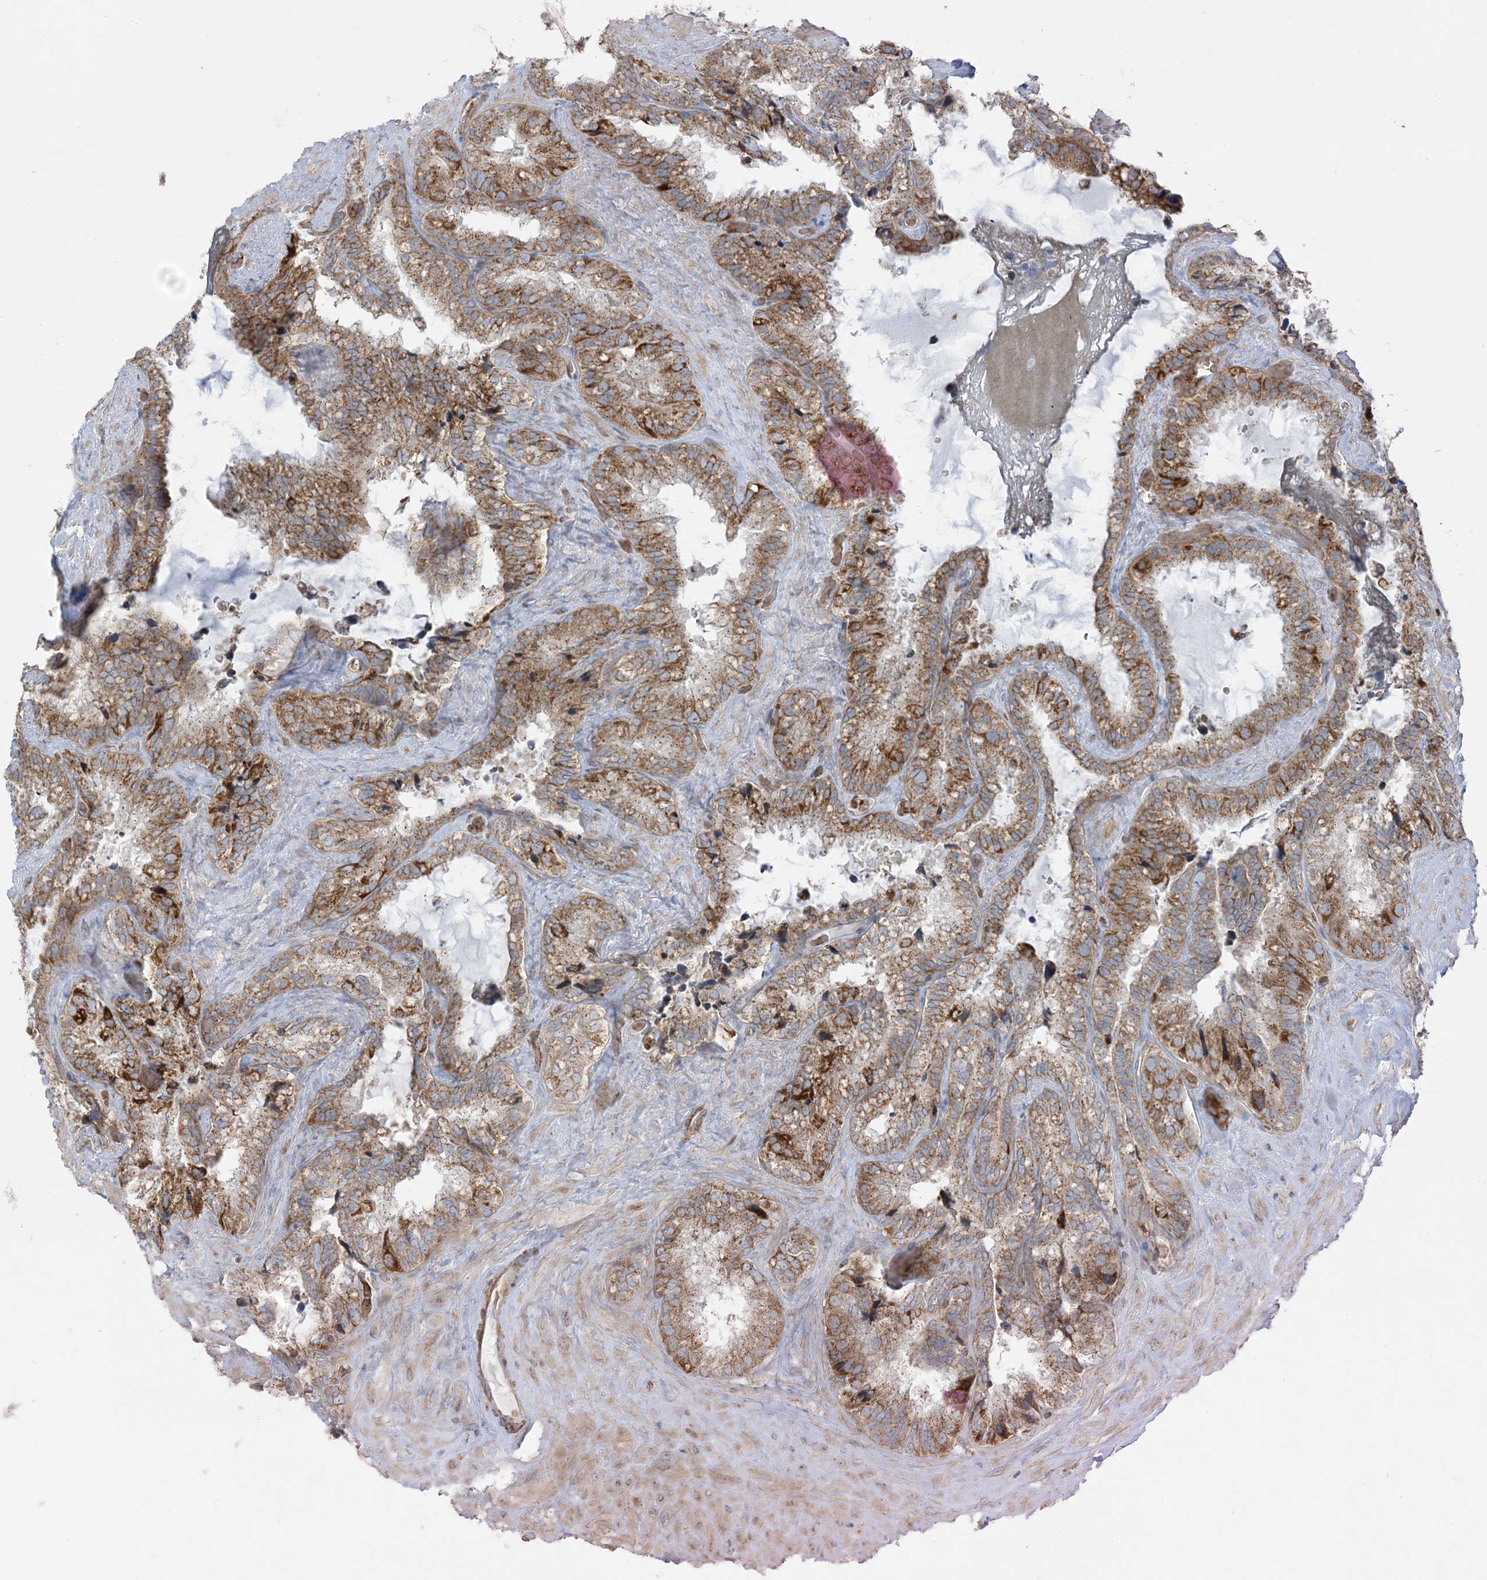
{"staining": {"intensity": "moderate", "quantity": ">75%", "location": "cytoplasmic/membranous"}, "tissue": "seminal vesicle", "cell_type": "Glandular cells", "image_type": "normal", "snomed": [{"axis": "morphology", "description": "Normal tissue, NOS"}, {"axis": "topography", "description": "Prostate"}, {"axis": "topography", "description": "Seminal veicle"}], "caption": "A histopathology image showing moderate cytoplasmic/membranous positivity in about >75% of glandular cells in benign seminal vesicle, as visualized by brown immunohistochemical staining.", "gene": "PIK3R4", "patient": {"sex": "male", "age": 68}}